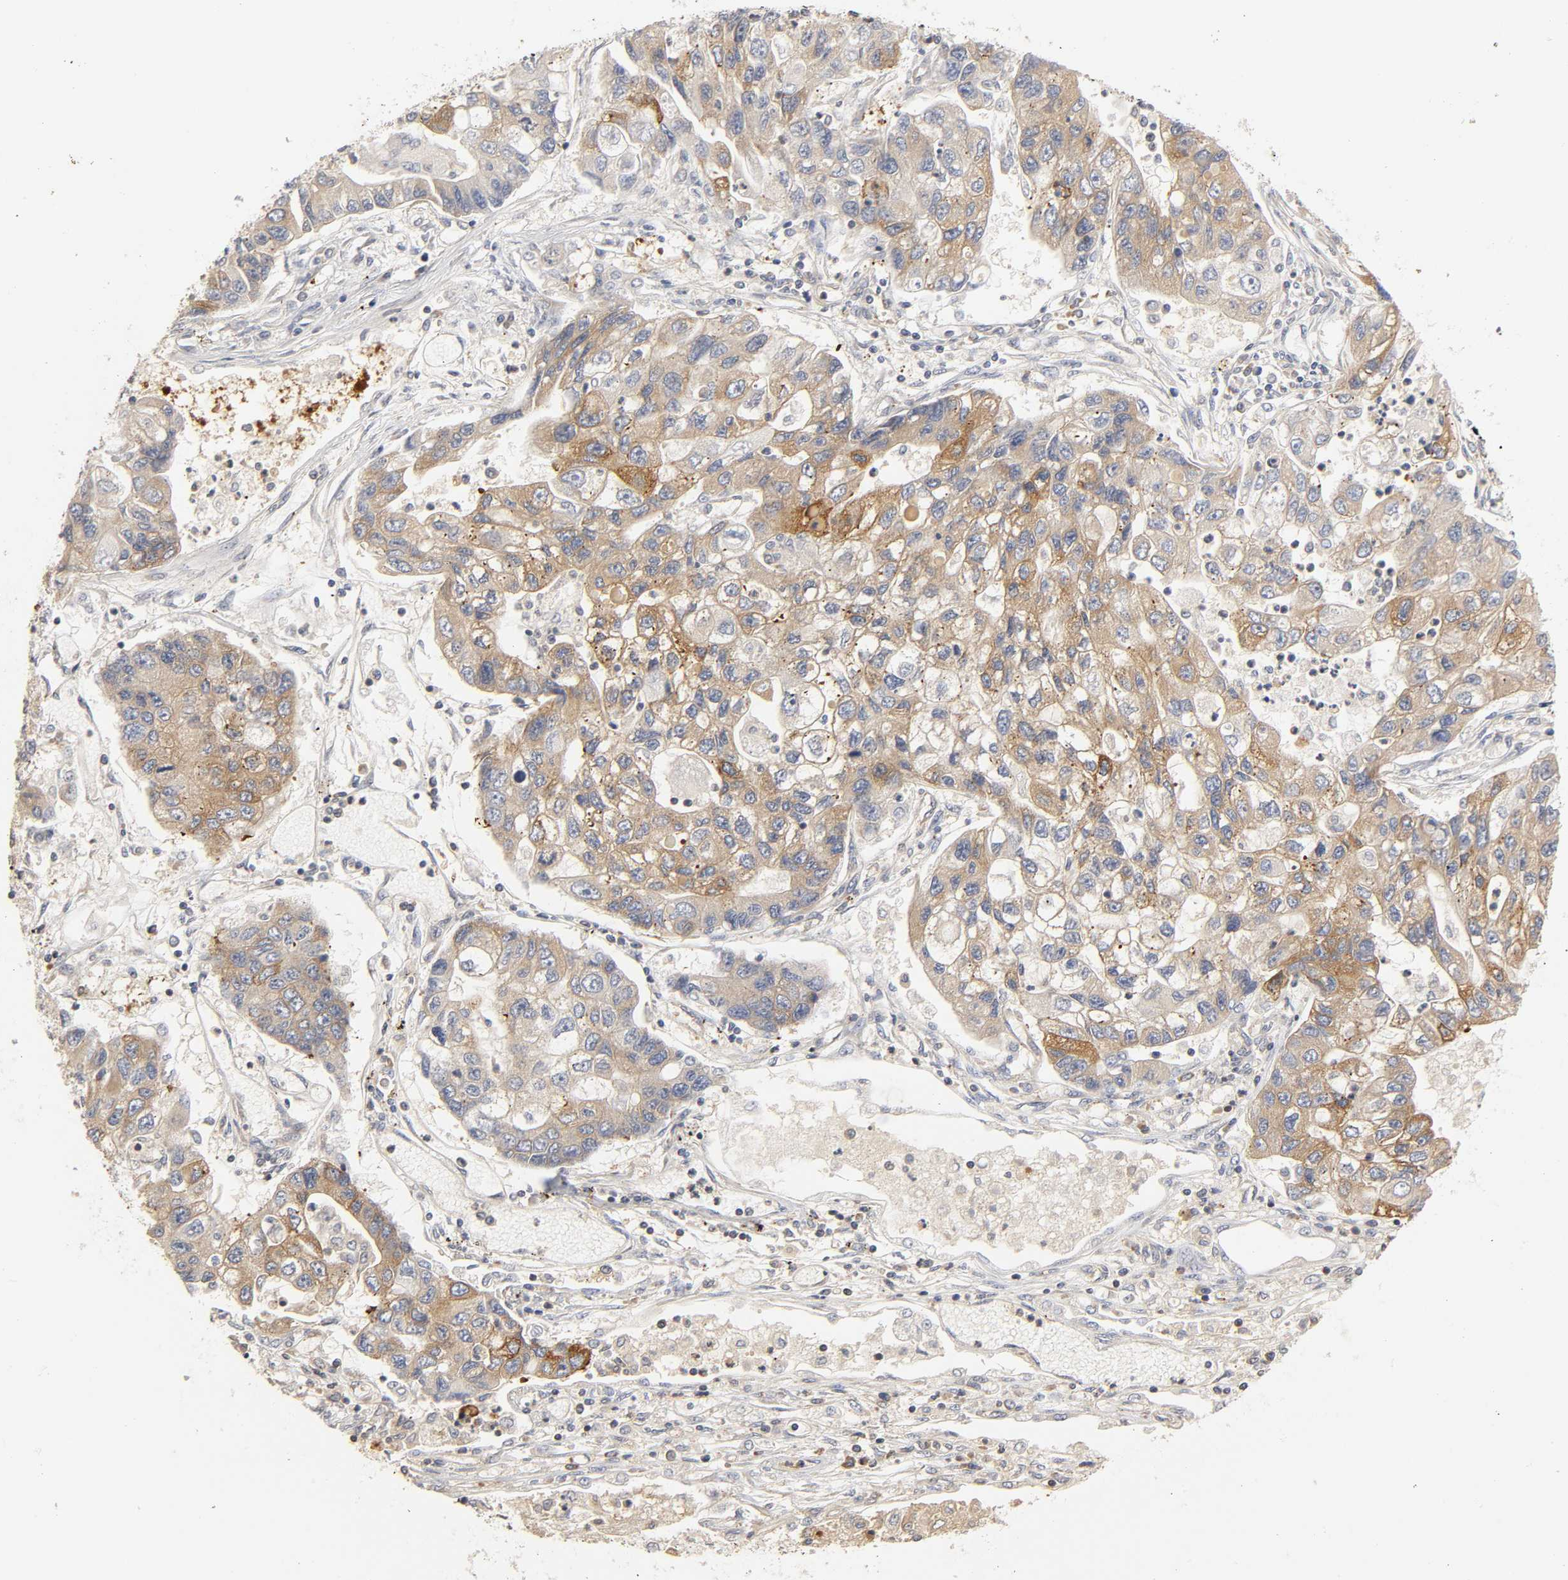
{"staining": {"intensity": "moderate", "quantity": "25%-75%", "location": "cytoplasmic/membranous"}, "tissue": "lung cancer", "cell_type": "Tumor cells", "image_type": "cancer", "snomed": [{"axis": "morphology", "description": "Adenocarcinoma, NOS"}, {"axis": "topography", "description": "Lung"}], "caption": "The immunohistochemical stain labels moderate cytoplasmic/membranous staining in tumor cells of lung cancer tissue.", "gene": "RHOA", "patient": {"sex": "female", "age": 51}}